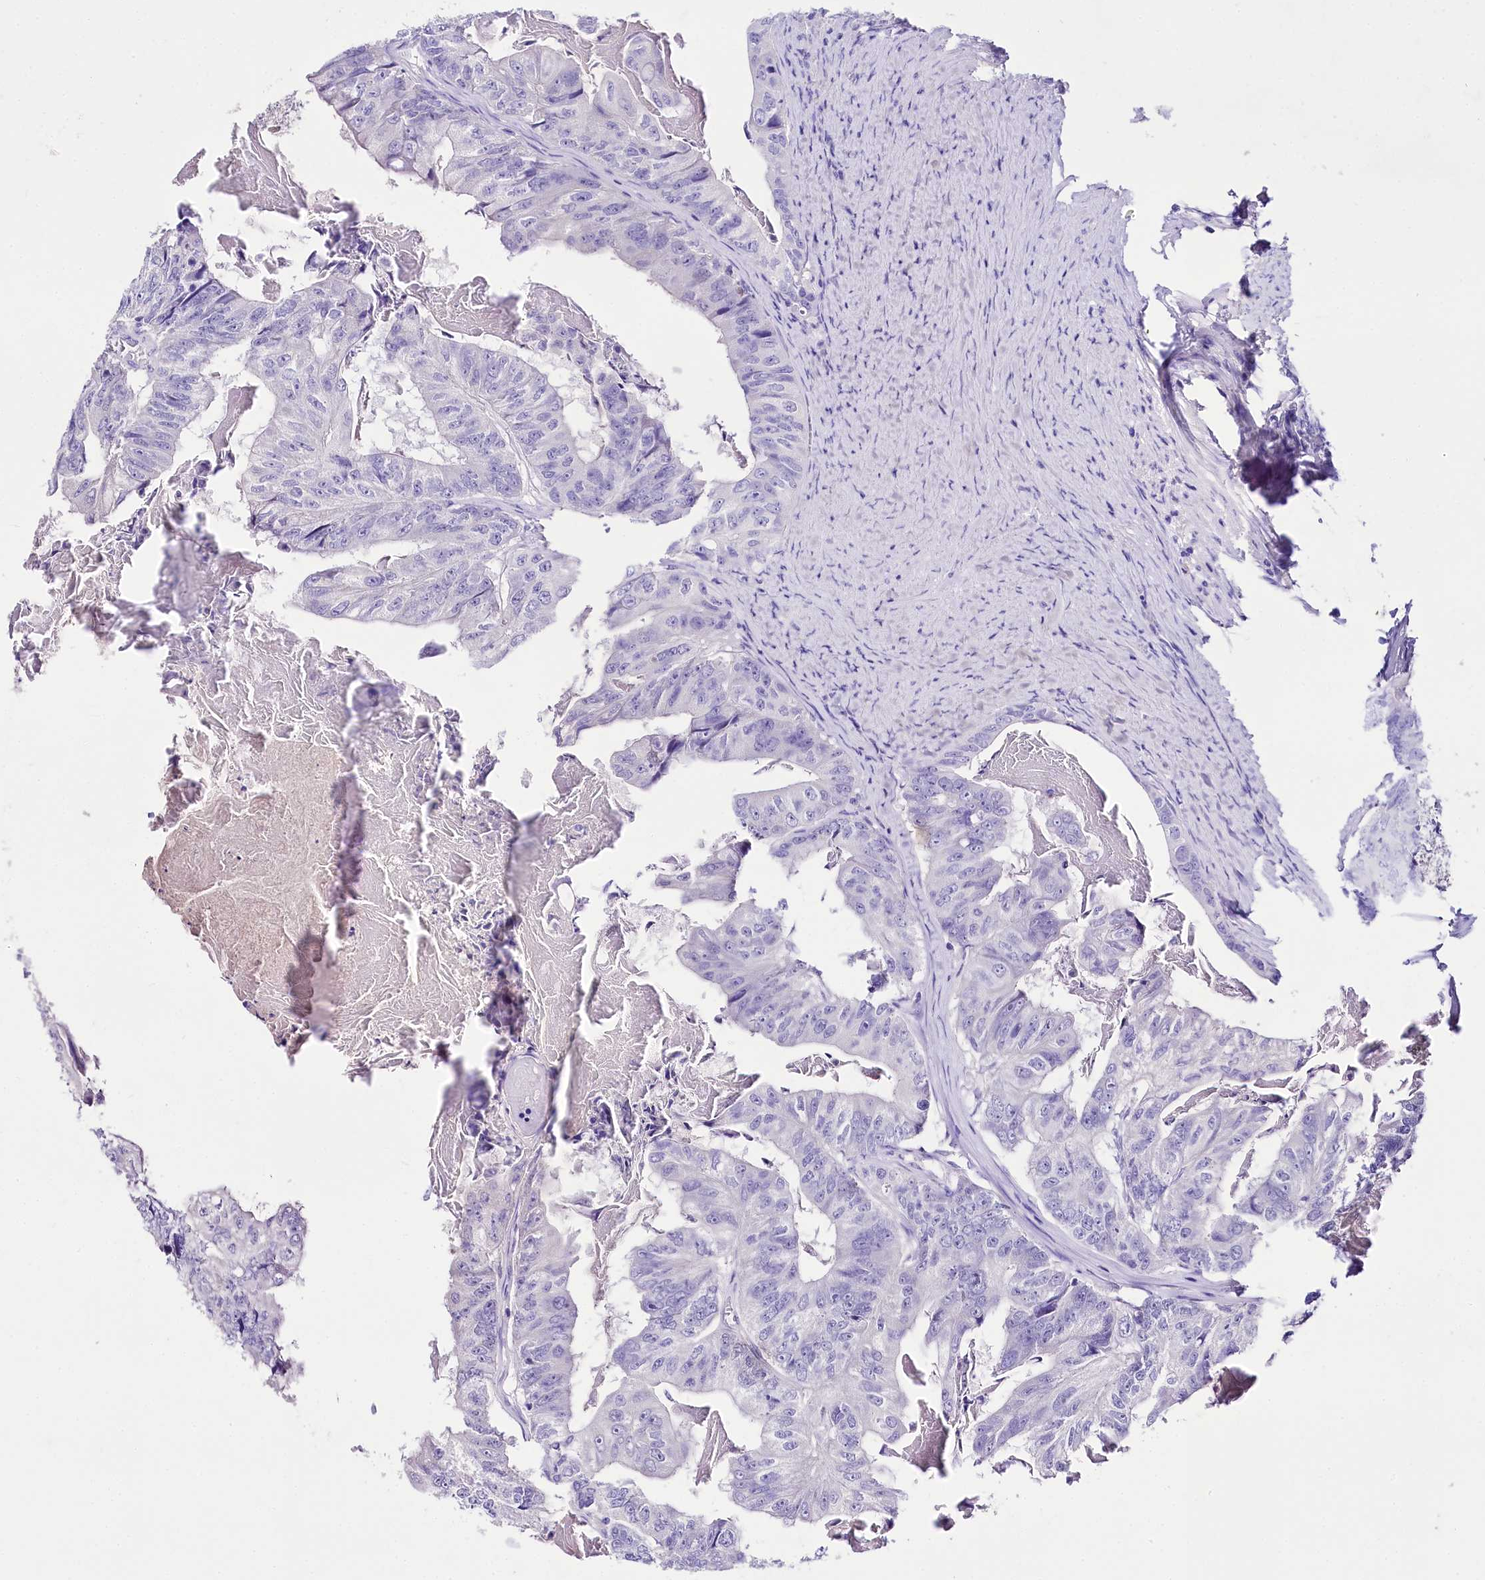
{"staining": {"intensity": "negative", "quantity": "none", "location": "none"}, "tissue": "colorectal cancer", "cell_type": "Tumor cells", "image_type": "cancer", "snomed": [{"axis": "morphology", "description": "Adenocarcinoma, NOS"}, {"axis": "topography", "description": "Colon"}], "caption": "Protein analysis of colorectal adenocarcinoma displays no significant expression in tumor cells. Nuclei are stained in blue.", "gene": "A2ML1", "patient": {"sex": "female", "age": 67}}